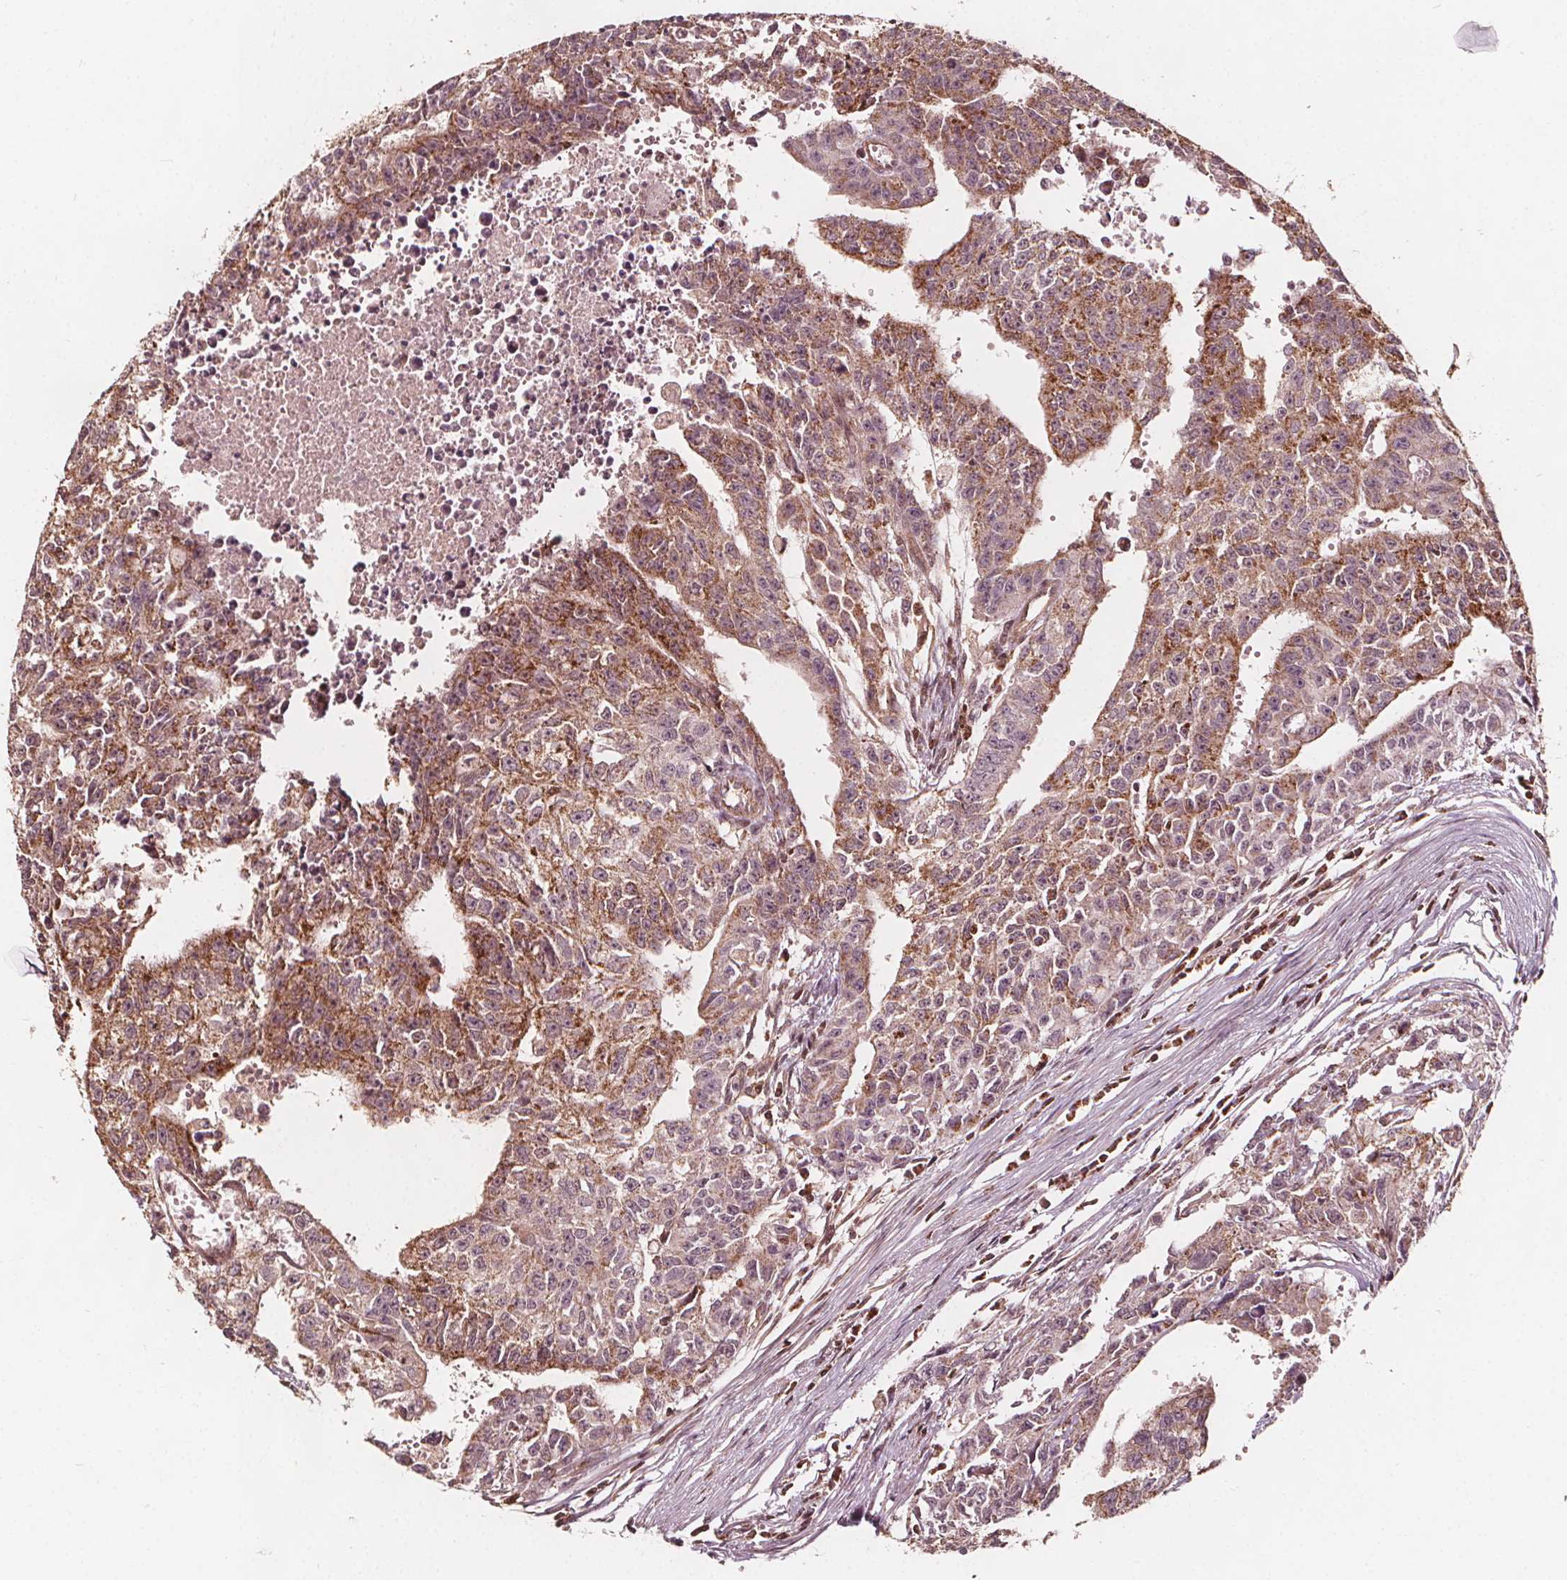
{"staining": {"intensity": "moderate", "quantity": ">75%", "location": "cytoplasmic/membranous"}, "tissue": "testis cancer", "cell_type": "Tumor cells", "image_type": "cancer", "snomed": [{"axis": "morphology", "description": "Carcinoma, Embryonal, NOS"}, {"axis": "morphology", "description": "Teratoma, malignant, NOS"}, {"axis": "topography", "description": "Testis"}], "caption": "The image displays immunohistochemical staining of testis malignant teratoma. There is moderate cytoplasmic/membranous expression is present in about >75% of tumor cells.", "gene": "AIP", "patient": {"sex": "male", "age": 24}}